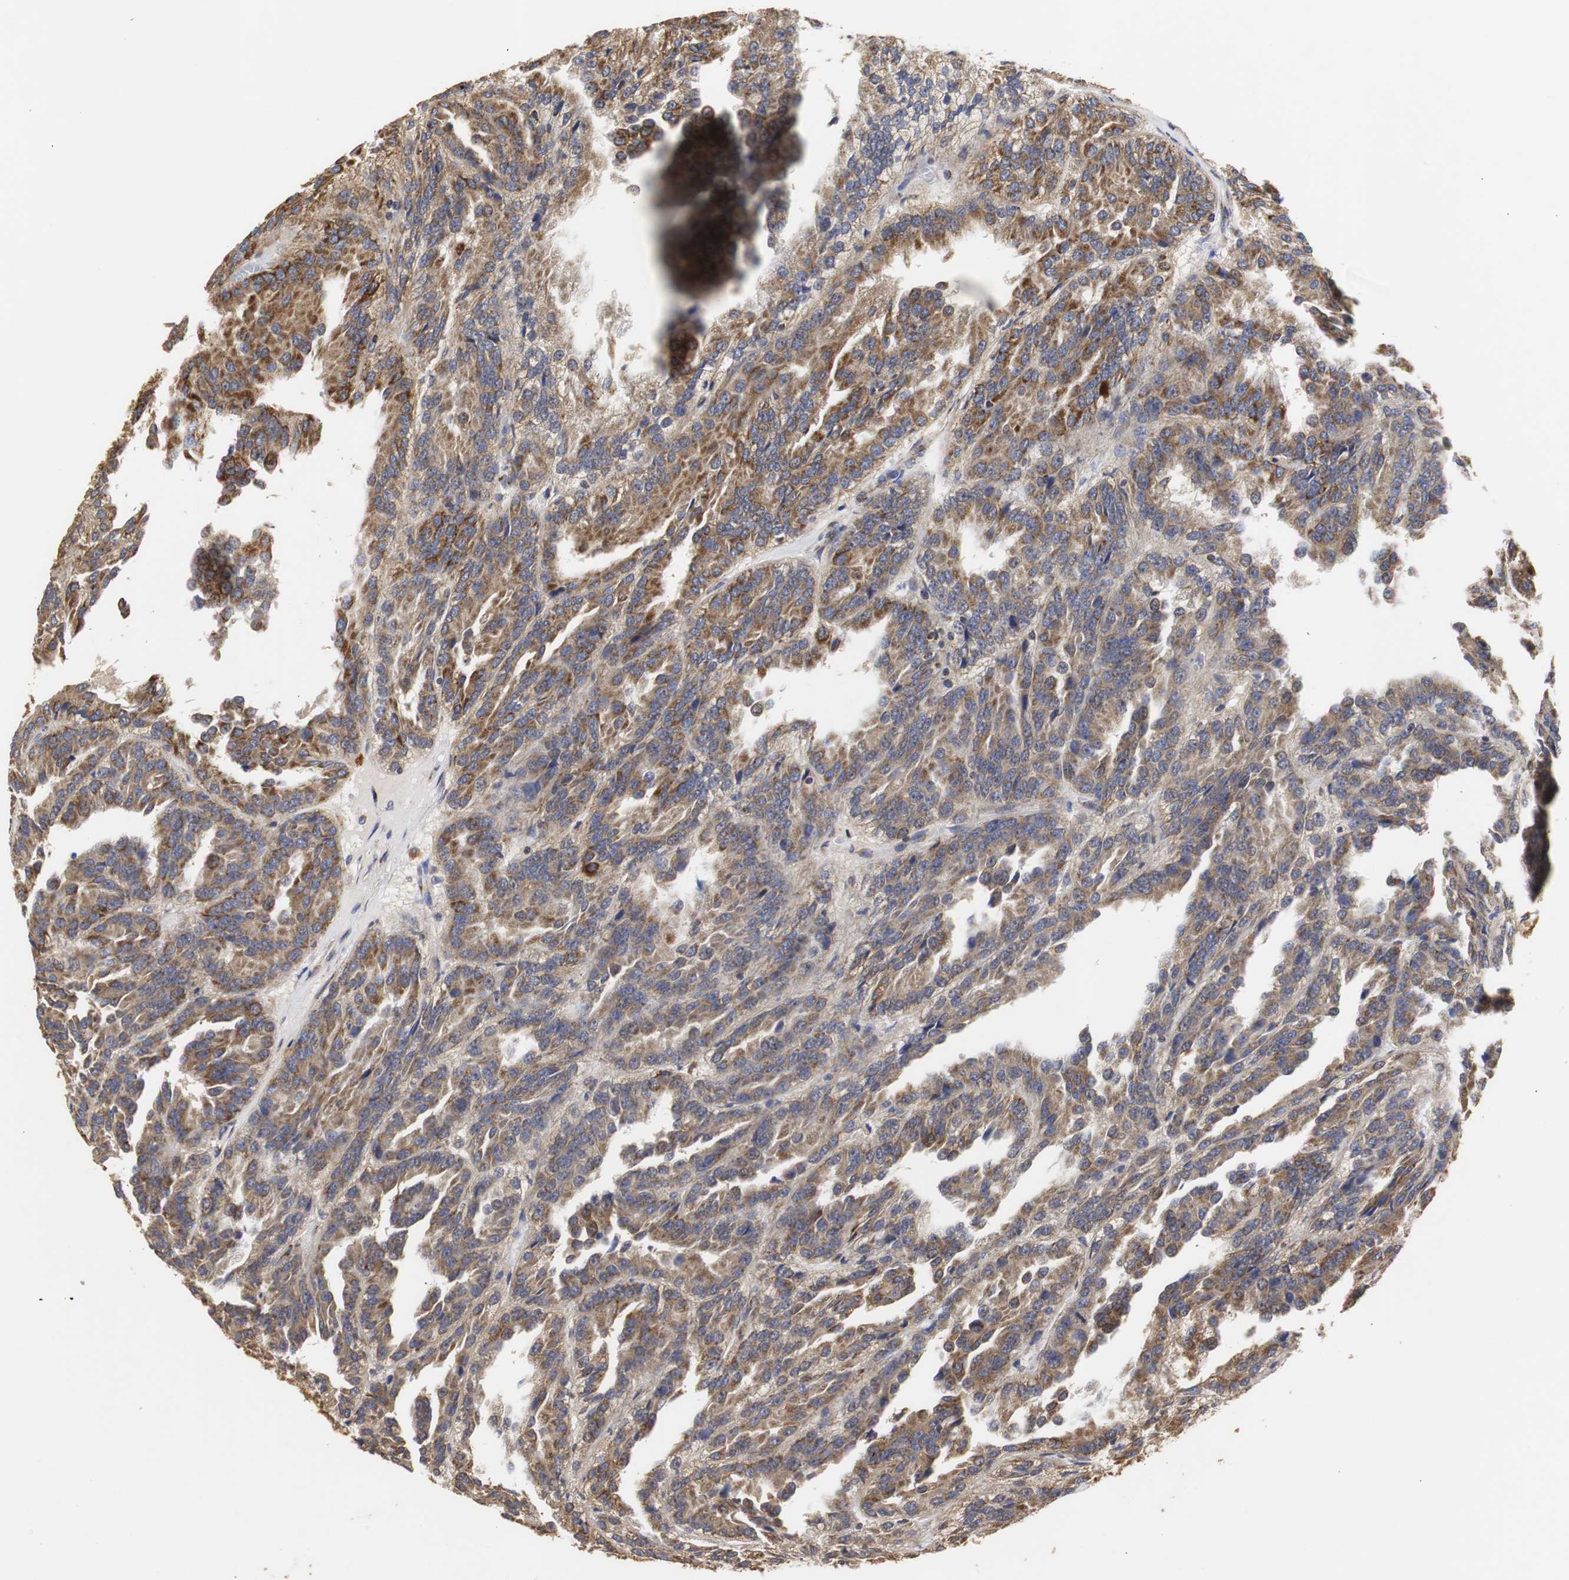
{"staining": {"intensity": "strong", "quantity": ">75%", "location": "cytoplasmic/membranous"}, "tissue": "renal cancer", "cell_type": "Tumor cells", "image_type": "cancer", "snomed": [{"axis": "morphology", "description": "Adenocarcinoma, NOS"}, {"axis": "topography", "description": "Kidney"}], "caption": "The histopathology image shows a brown stain indicating the presence of a protein in the cytoplasmic/membranous of tumor cells in renal cancer (adenocarcinoma). Using DAB (brown) and hematoxylin (blue) stains, captured at high magnification using brightfield microscopy.", "gene": "HSD17B10", "patient": {"sex": "male", "age": 46}}